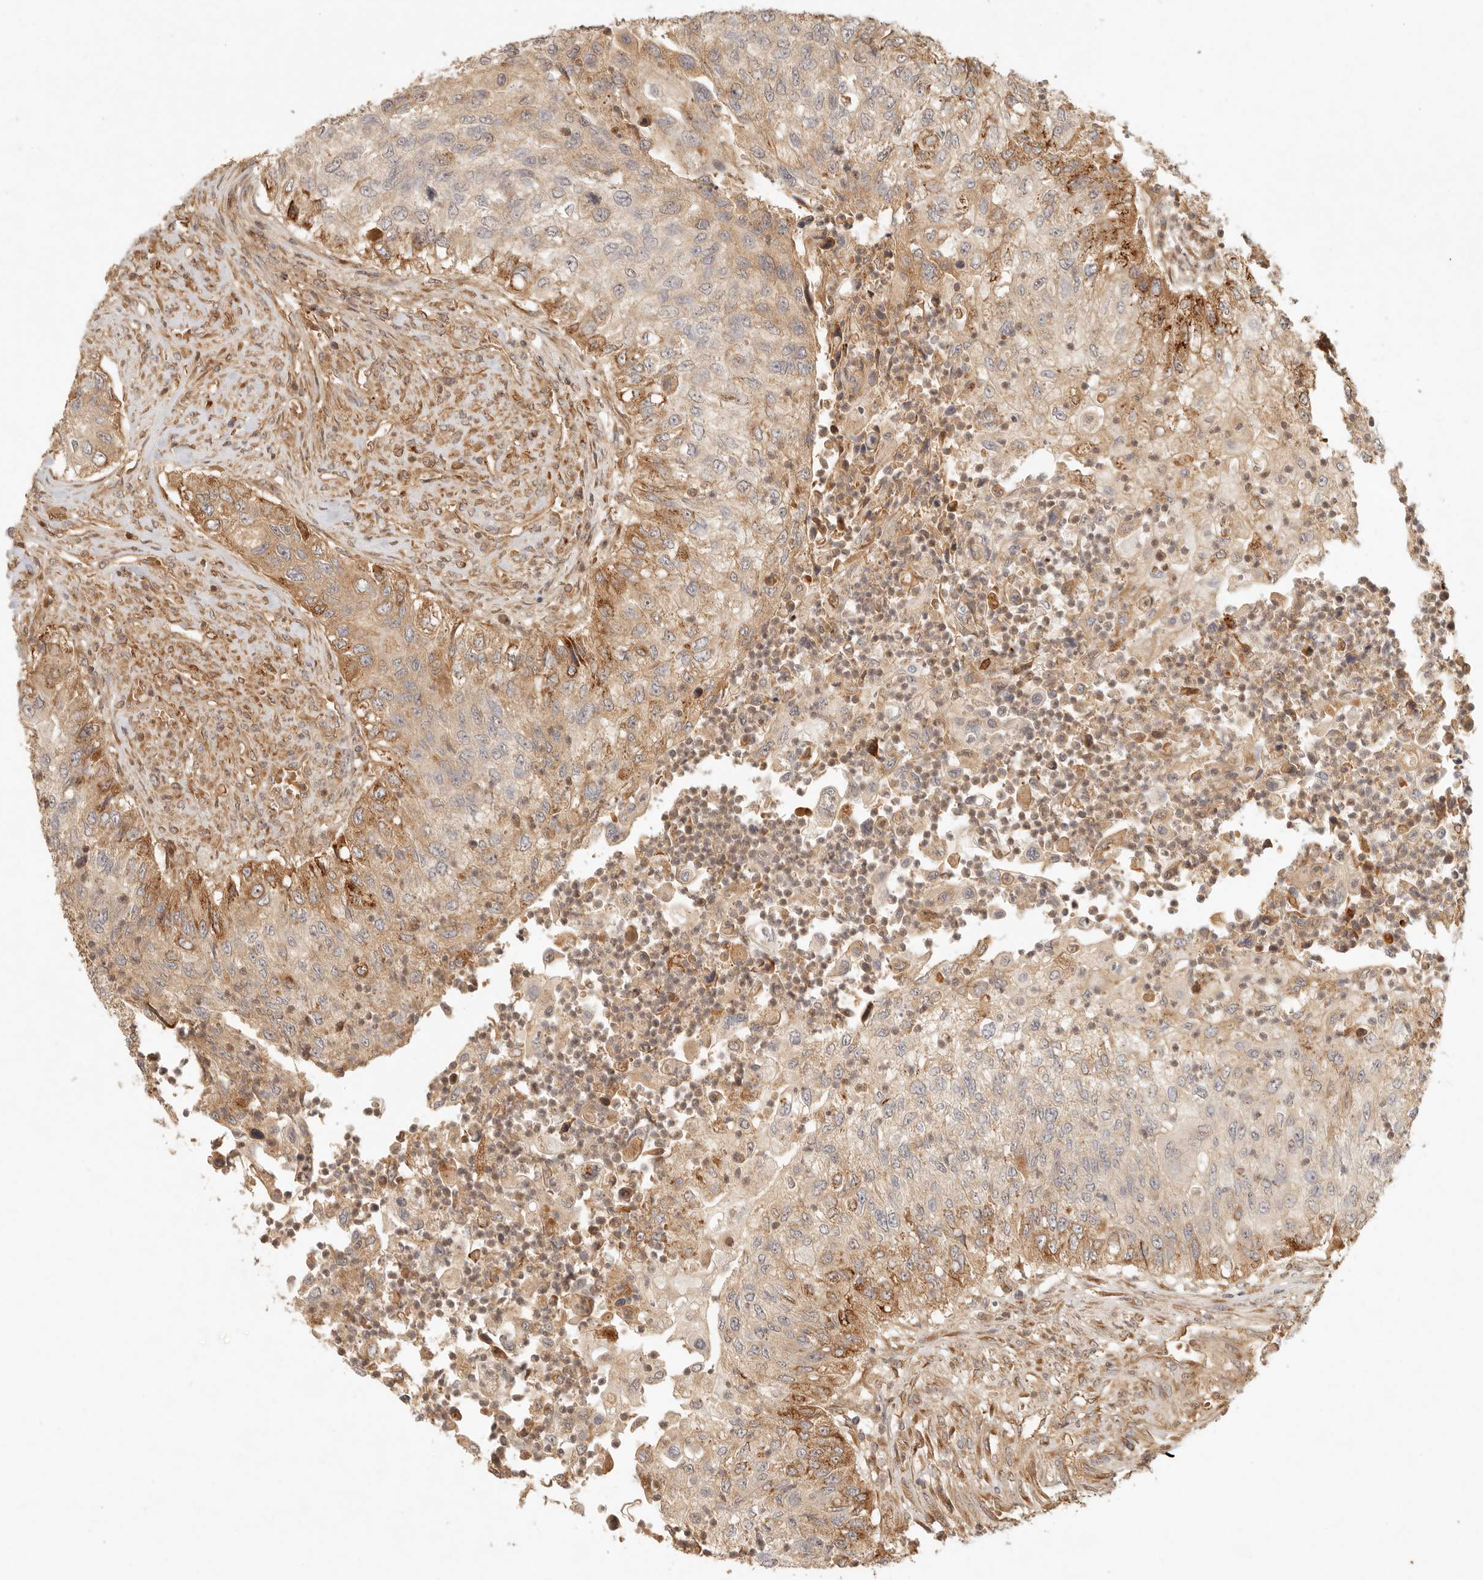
{"staining": {"intensity": "moderate", "quantity": "25%-75%", "location": "cytoplasmic/membranous"}, "tissue": "urothelial cancer", "cell_type": "Tumor cells", "image_type": "cancer", "snomed": [{"axis": "morphology", "description": "Urothelial carcinoma, High grade"}, {"axis": "topography", "description": "Urinary bladder"}], "caption": "This is a photomicrograph of immunohistochemistry (IHC) staining of urothelial cancer, which shows moderate positivity in the cytoplasmic/membranous of tumor cells.", "gene": "ANKRD61", "patient": {"sex": "female", "age": 60}}